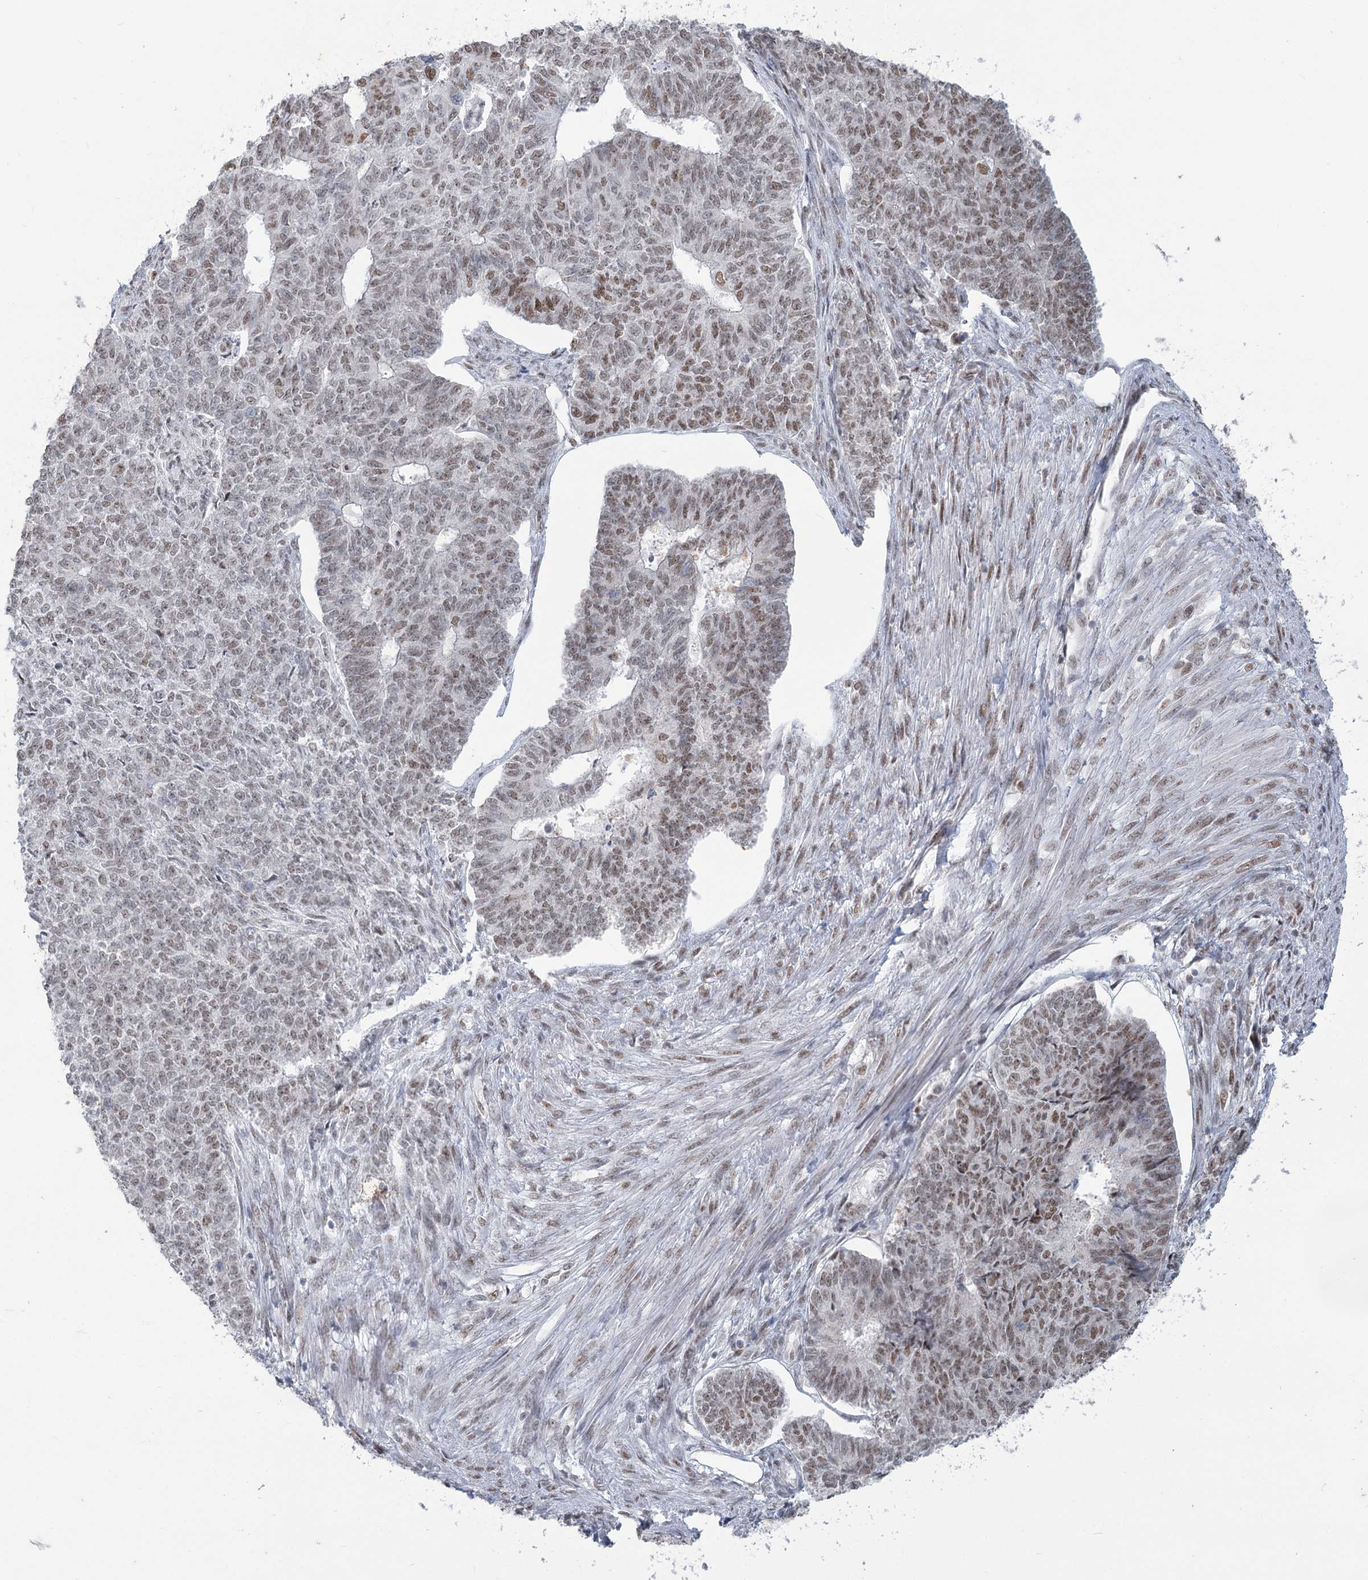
{"staining": {"intensity": "moderate", "quantity": ">75%", "location": "nuclear"}, "tissue": "endometrial cancer", "cell_type": "Tumor cells", "image_type": "cancer", "snomed": [{"axis": "morphology", "description": "Adenocarcinoma, NOS"}, {"axis": "topography", "description": "Endometrium"}], "caption": "This photomicrograph exhibits immunohistochemistry (IHC) staining of adenocarcinoma (endometrial), with medium moderate nuclear staining in about >75% of tumor cells.", "gene": "MTG1", "patient": {"sex": "female", "age": 32}}